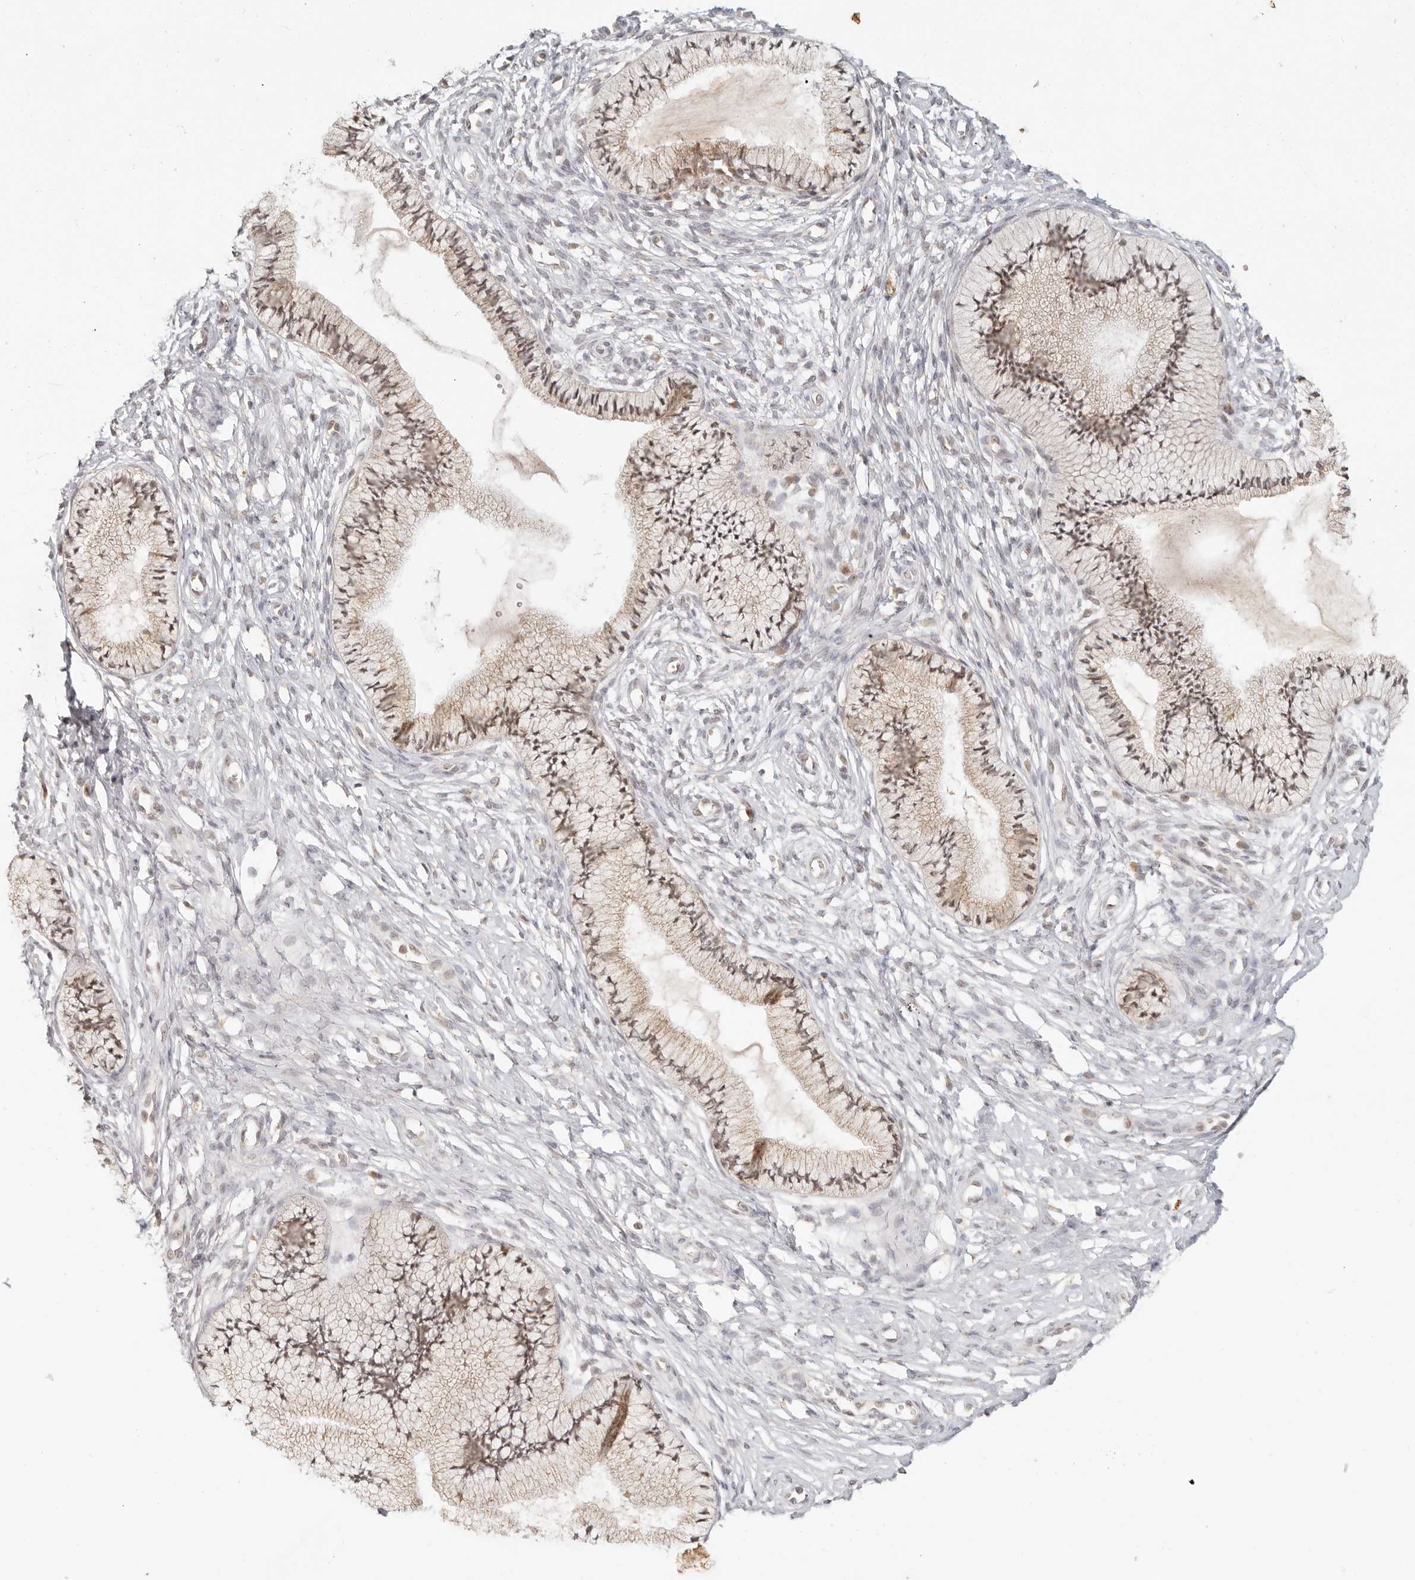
{"staining": {"intensity": "moderate", "quantity": ">75%", "location": "cytoplasmic/membranous,nuclear"}, "tissue": "cervix", "cell_type": "Glandular cells", "image_type": "normal", "snomed": [{"axis": "morphology", "description": "Normal tissue, NOS"}, {"axis": "topography", "description": "Cervix"}], "caption": "Immunohistochemistry (IHC) photomicrograph of unremarkable human cervix stained for a protein (brown), which reveals medium levels of moderate cytoplasmic/membranous,nuclear expression in approximately >75% of glandular cells.", "gene": "INTS11", "patient": {"sex": "female", "age": 36}}